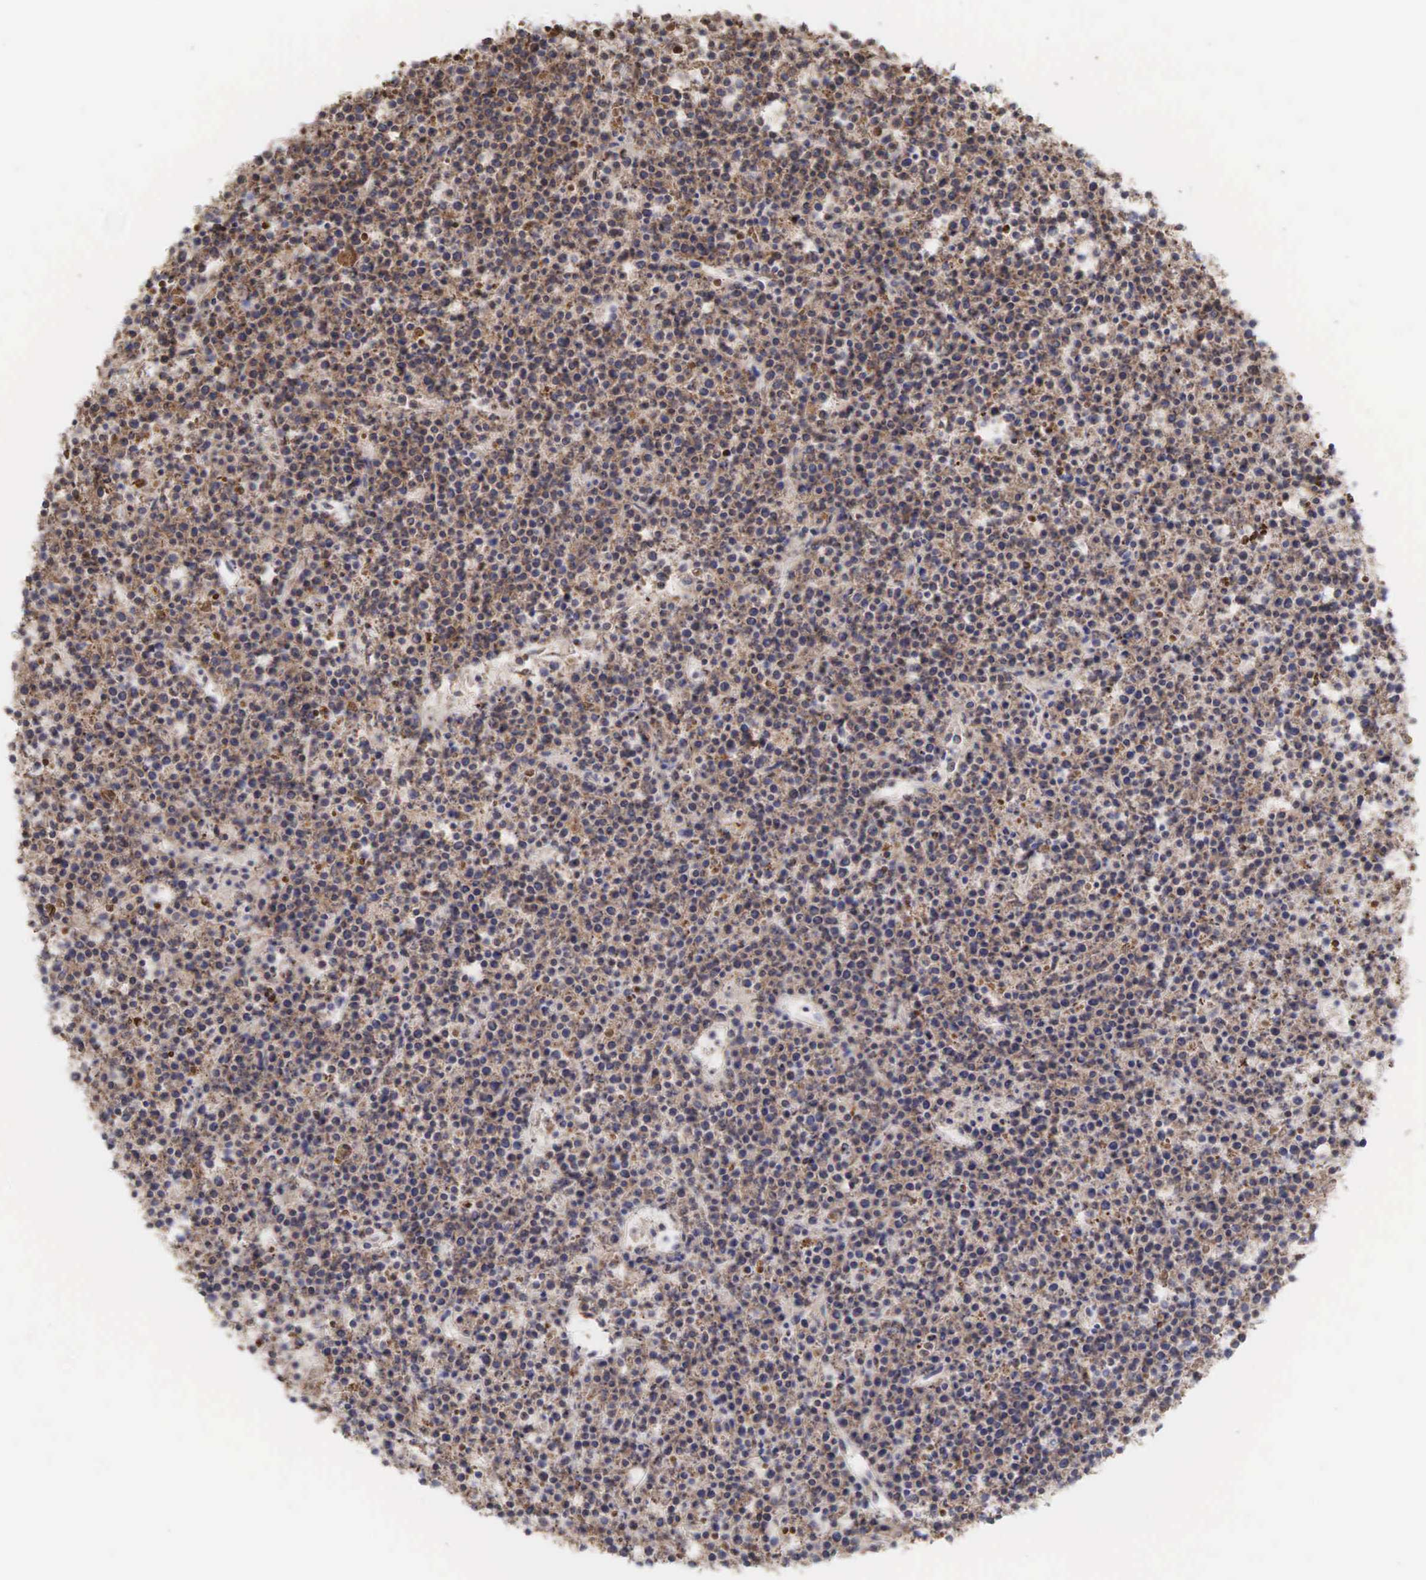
{"staining": {"intensity": "moderate", "quantity": ">75%", "location": "cytoplasmic/membranous,nuclear"}, "tissue": "lymphoma", "cell_type": "Tumor cells", "image_type": "cancer", "snomed": [{"axis": "morphology", "description": "Malignant lymphoma, non-Hodgkin's type, High grade"}, {"axis": "topography", "description": "Ovary"}], "caption": "About >75% of tumor cells in human malignant lymphoma, non-Hodgkin's type (high-grade) display moderate cytoplasmic/membranous and nuclear protein expression as visualized by brown immunohistochemical staining.", "gene": "DKC1", "patient": {"sex": "female", "age": 56}}